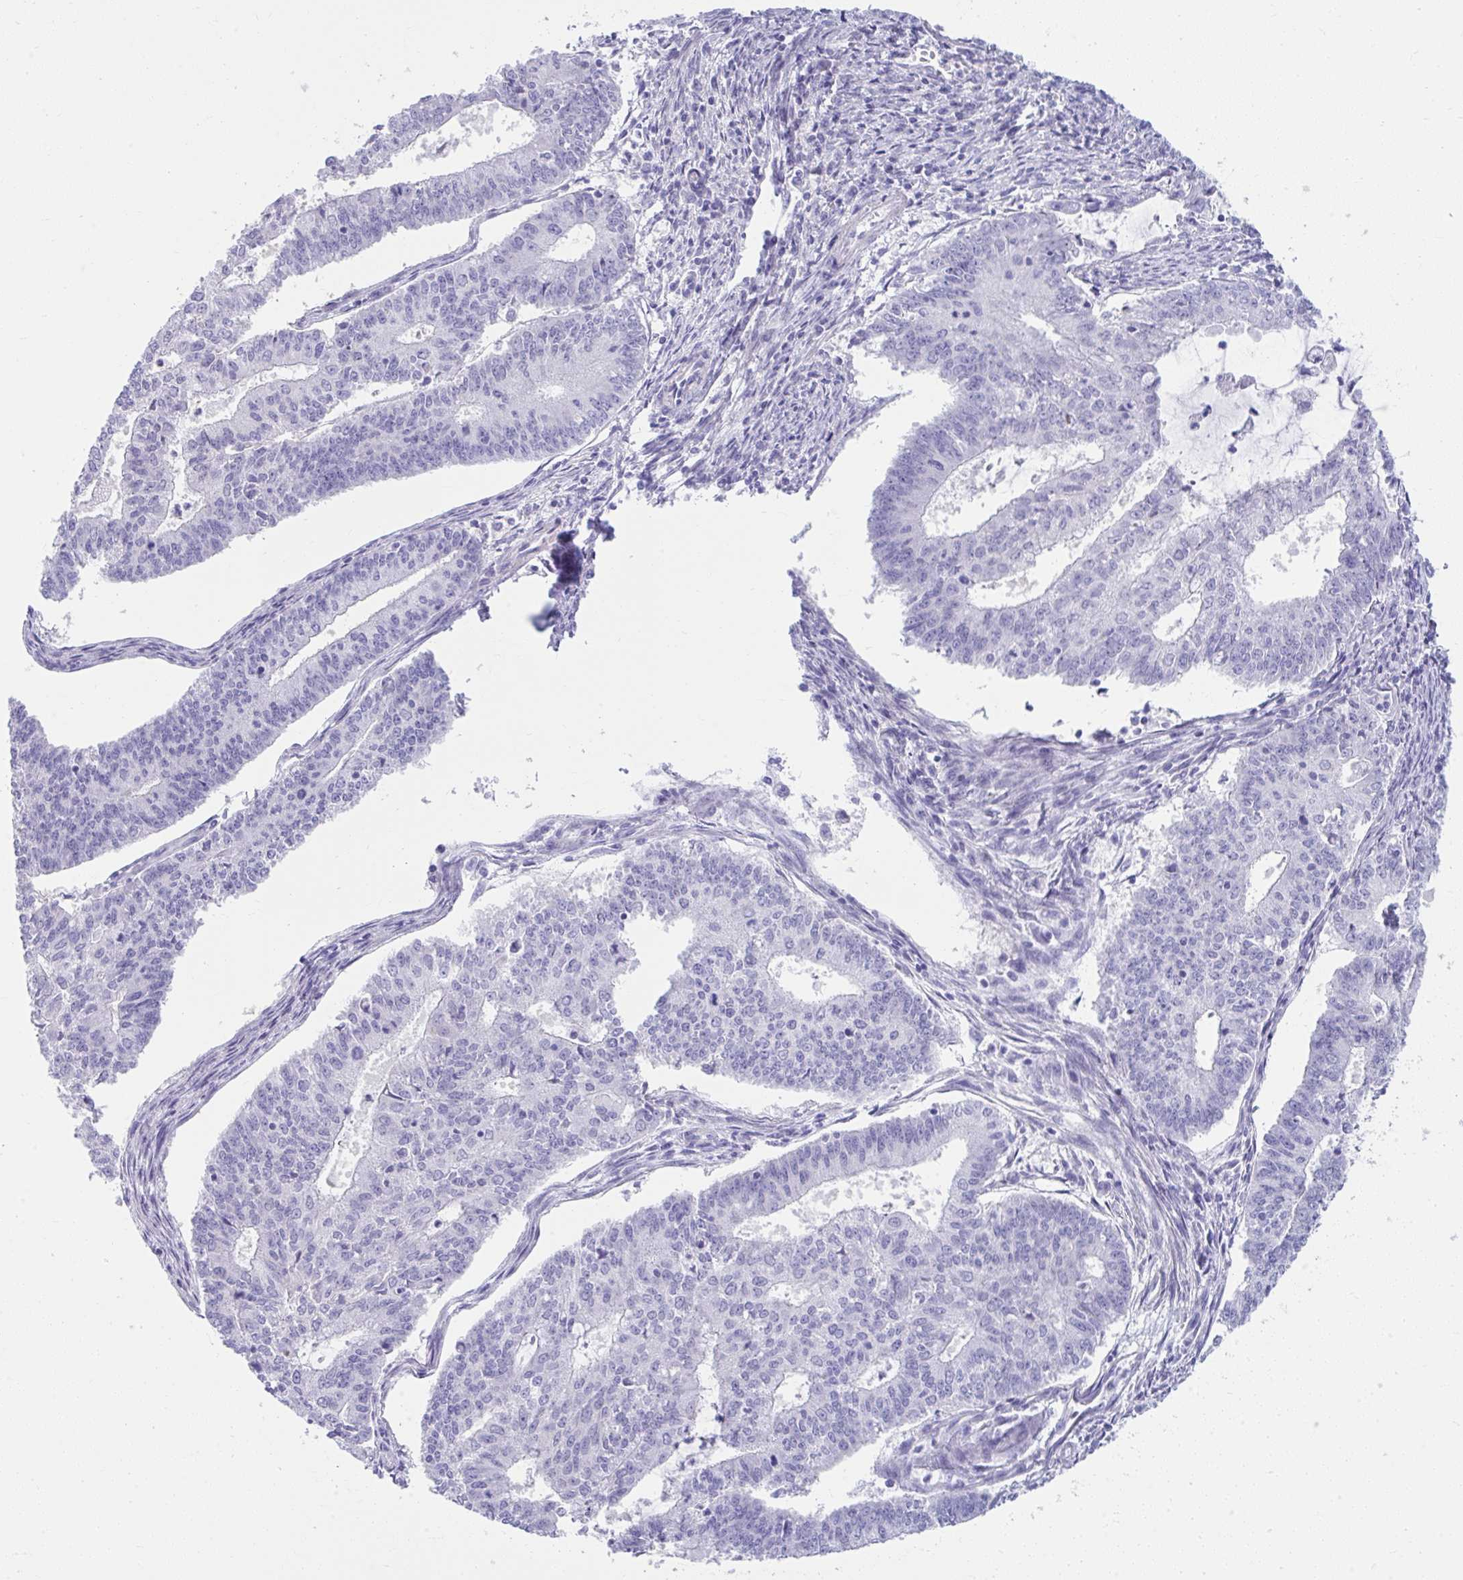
{"staining": {"intensity": "negative", "quantity": "none", "location": "none"}, "tissue": "endometrial cancer", "cell_type": "Tumor cells", "image_type": "cancer", "snomed": [{"axis": "morphology", "description": "Adenocarcinoma, NOS"}, {"axis": "topography", "description": "Endometrium"}], "caption": "Tumor cells are negative for brown protein staining in adenocarcinoma (endometrial).", "gene": "ISL1", "patient": {"sex": "female", "age": 61}}